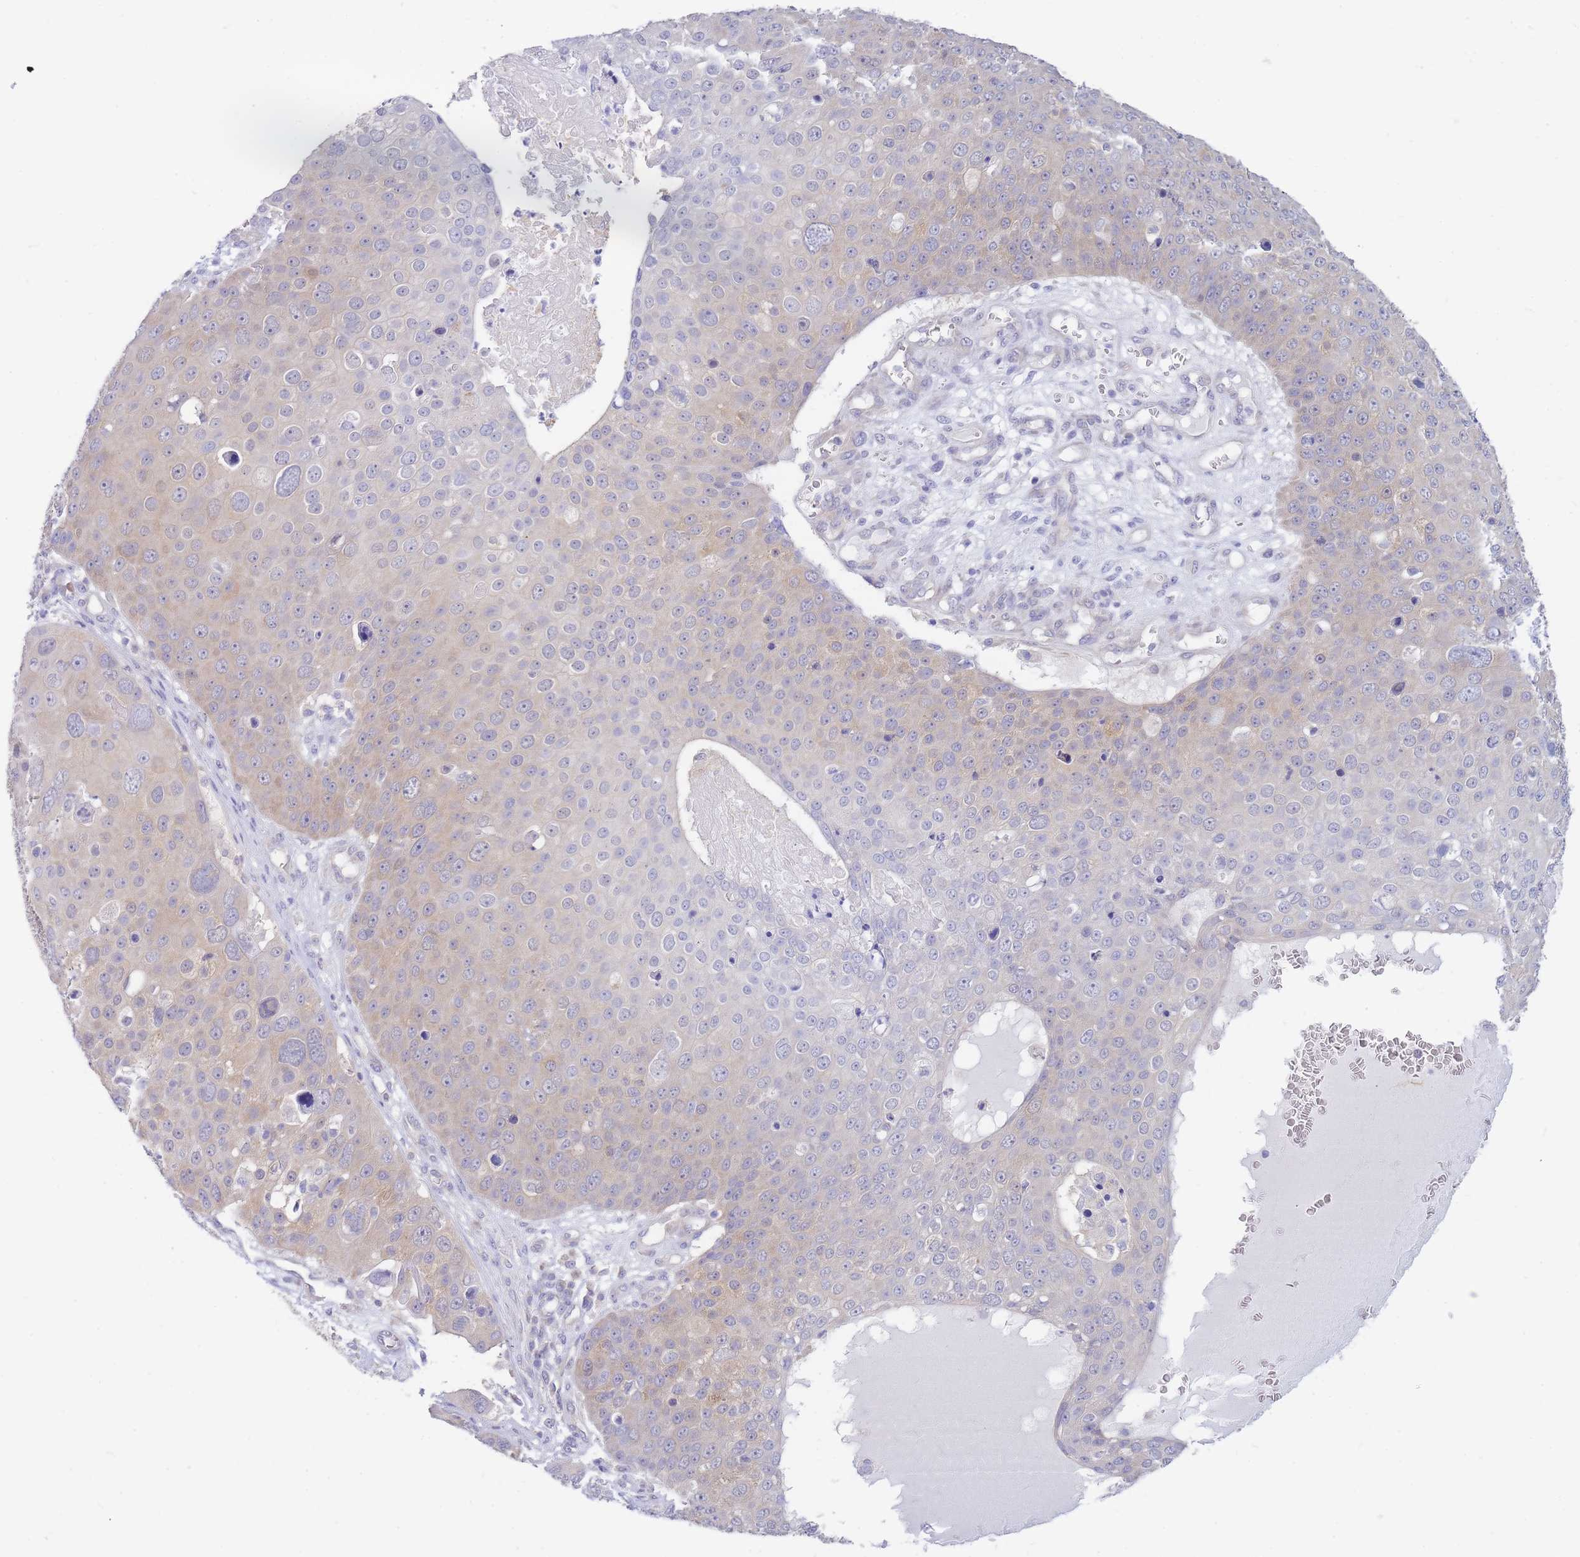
{"staining": {"intensity": "weak", "quantity": "25%-75%", "location": "cytoplasmic/membranous"}, "tissue": "skin cancer", "cell_type": "Tumor cells", "image_type": "cancer", "snomed": [{"axis": "morphology", "description": "Squamous cell carcinoma, NOS"}, {"axis": "topography", "description": "Skin"}], "caption": "Immunohistochemistry (IHC) (DAB) staining of squamous cell carcinoma (skin) demonstrates weak cytoplasmic/membranous protein positivity in approximately 25%-75% of tumor cells.", "gene": "SUGT1", "patient": {"sex": "male", "age": 71}}